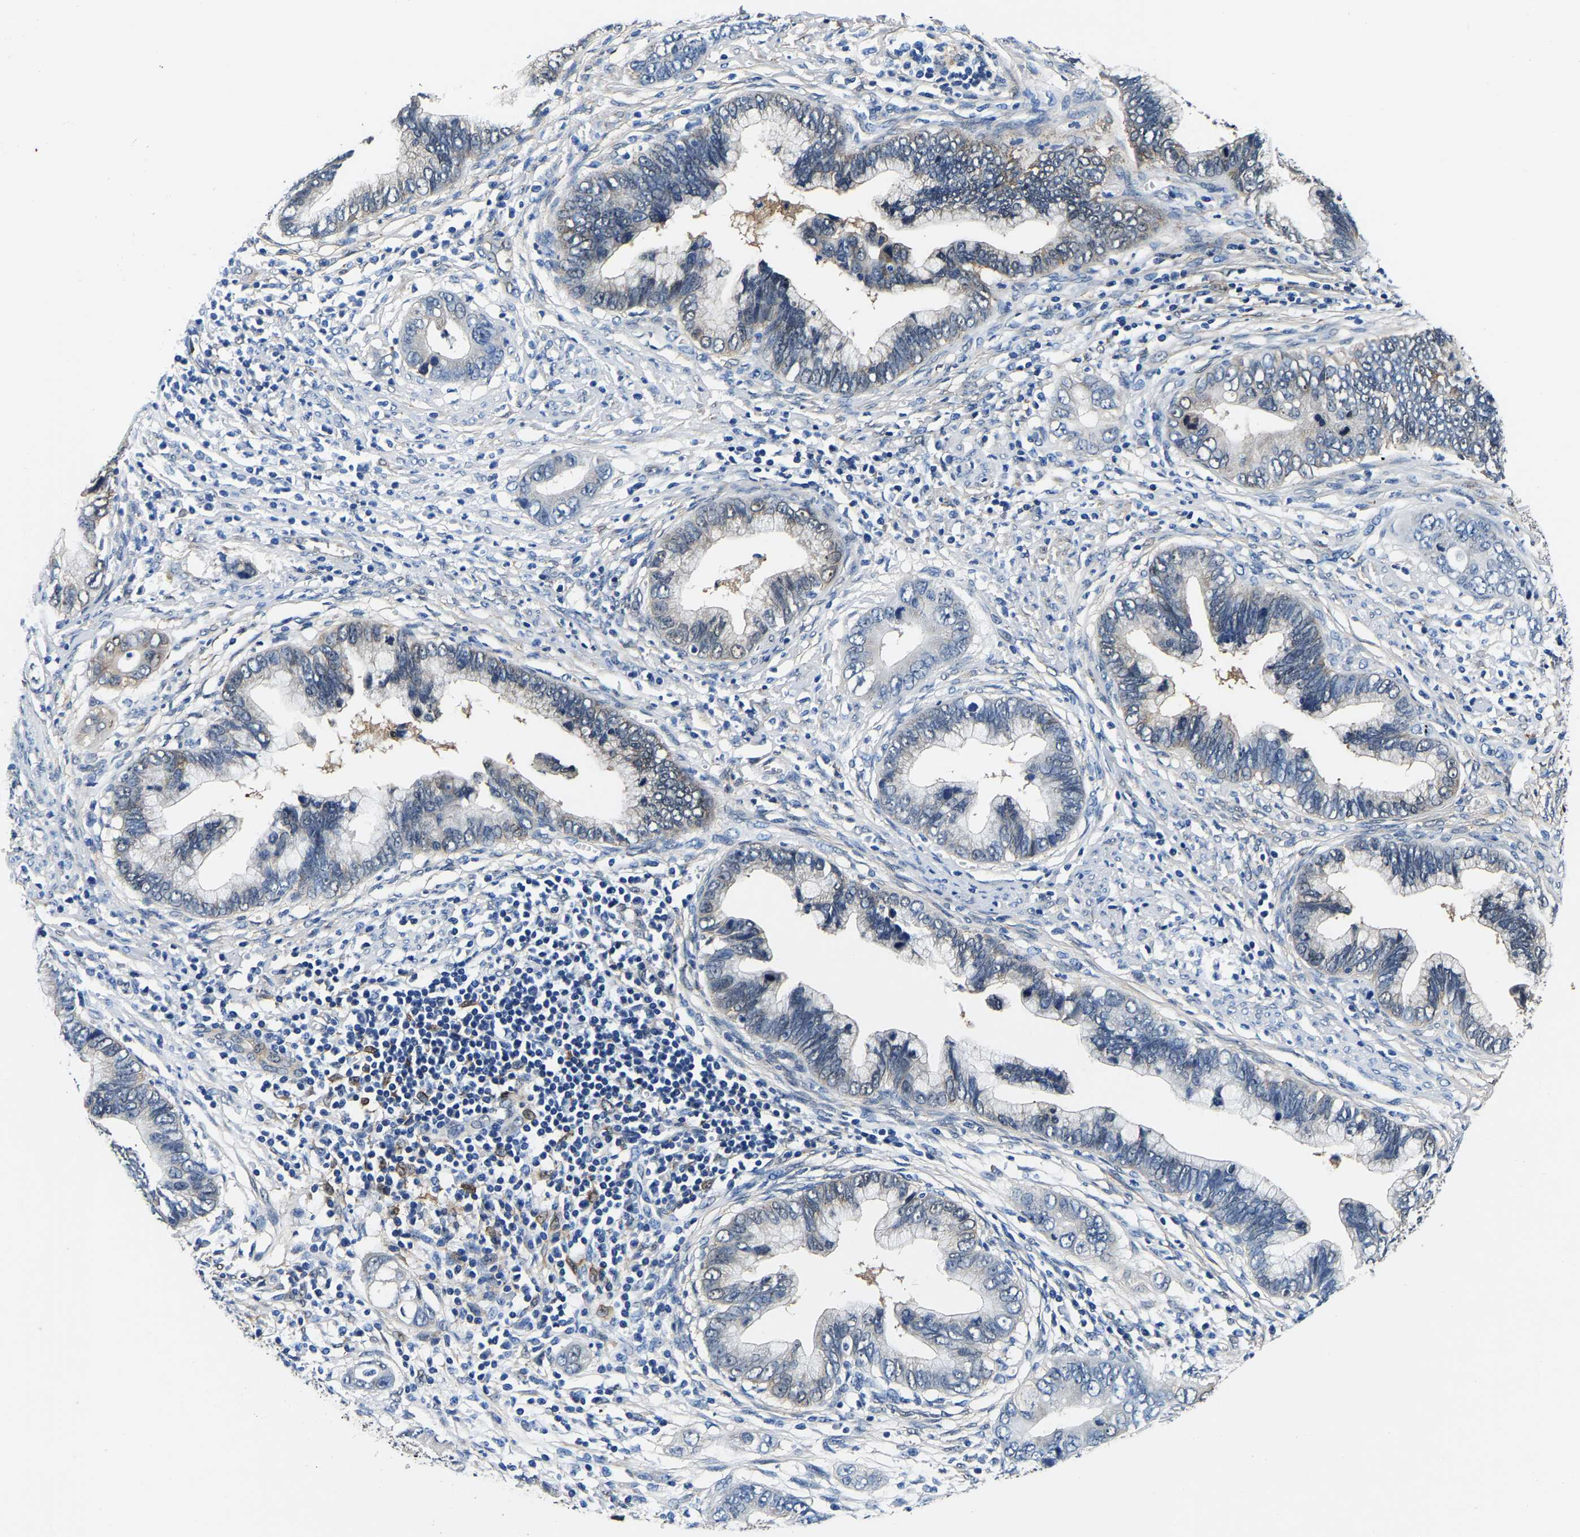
{"staining": {"intensity": "negative", "quantity": "none", "location": "none"}, "tissue": "cervical cancer", "cell_type": "Tumor cells", "image_type": "cancer", "snomed": [{"axis": "morphology", "description": "Adenocarcinoma, NOS"}, {"axis": "topography", "description": "Cervix"}], "caption": "Immunohistochemical staining of cervical adenocarcinoma shows no significant staining in tumor cells.", "gene": "S100A13", "patient": {"sex": "female", "age": 44}}